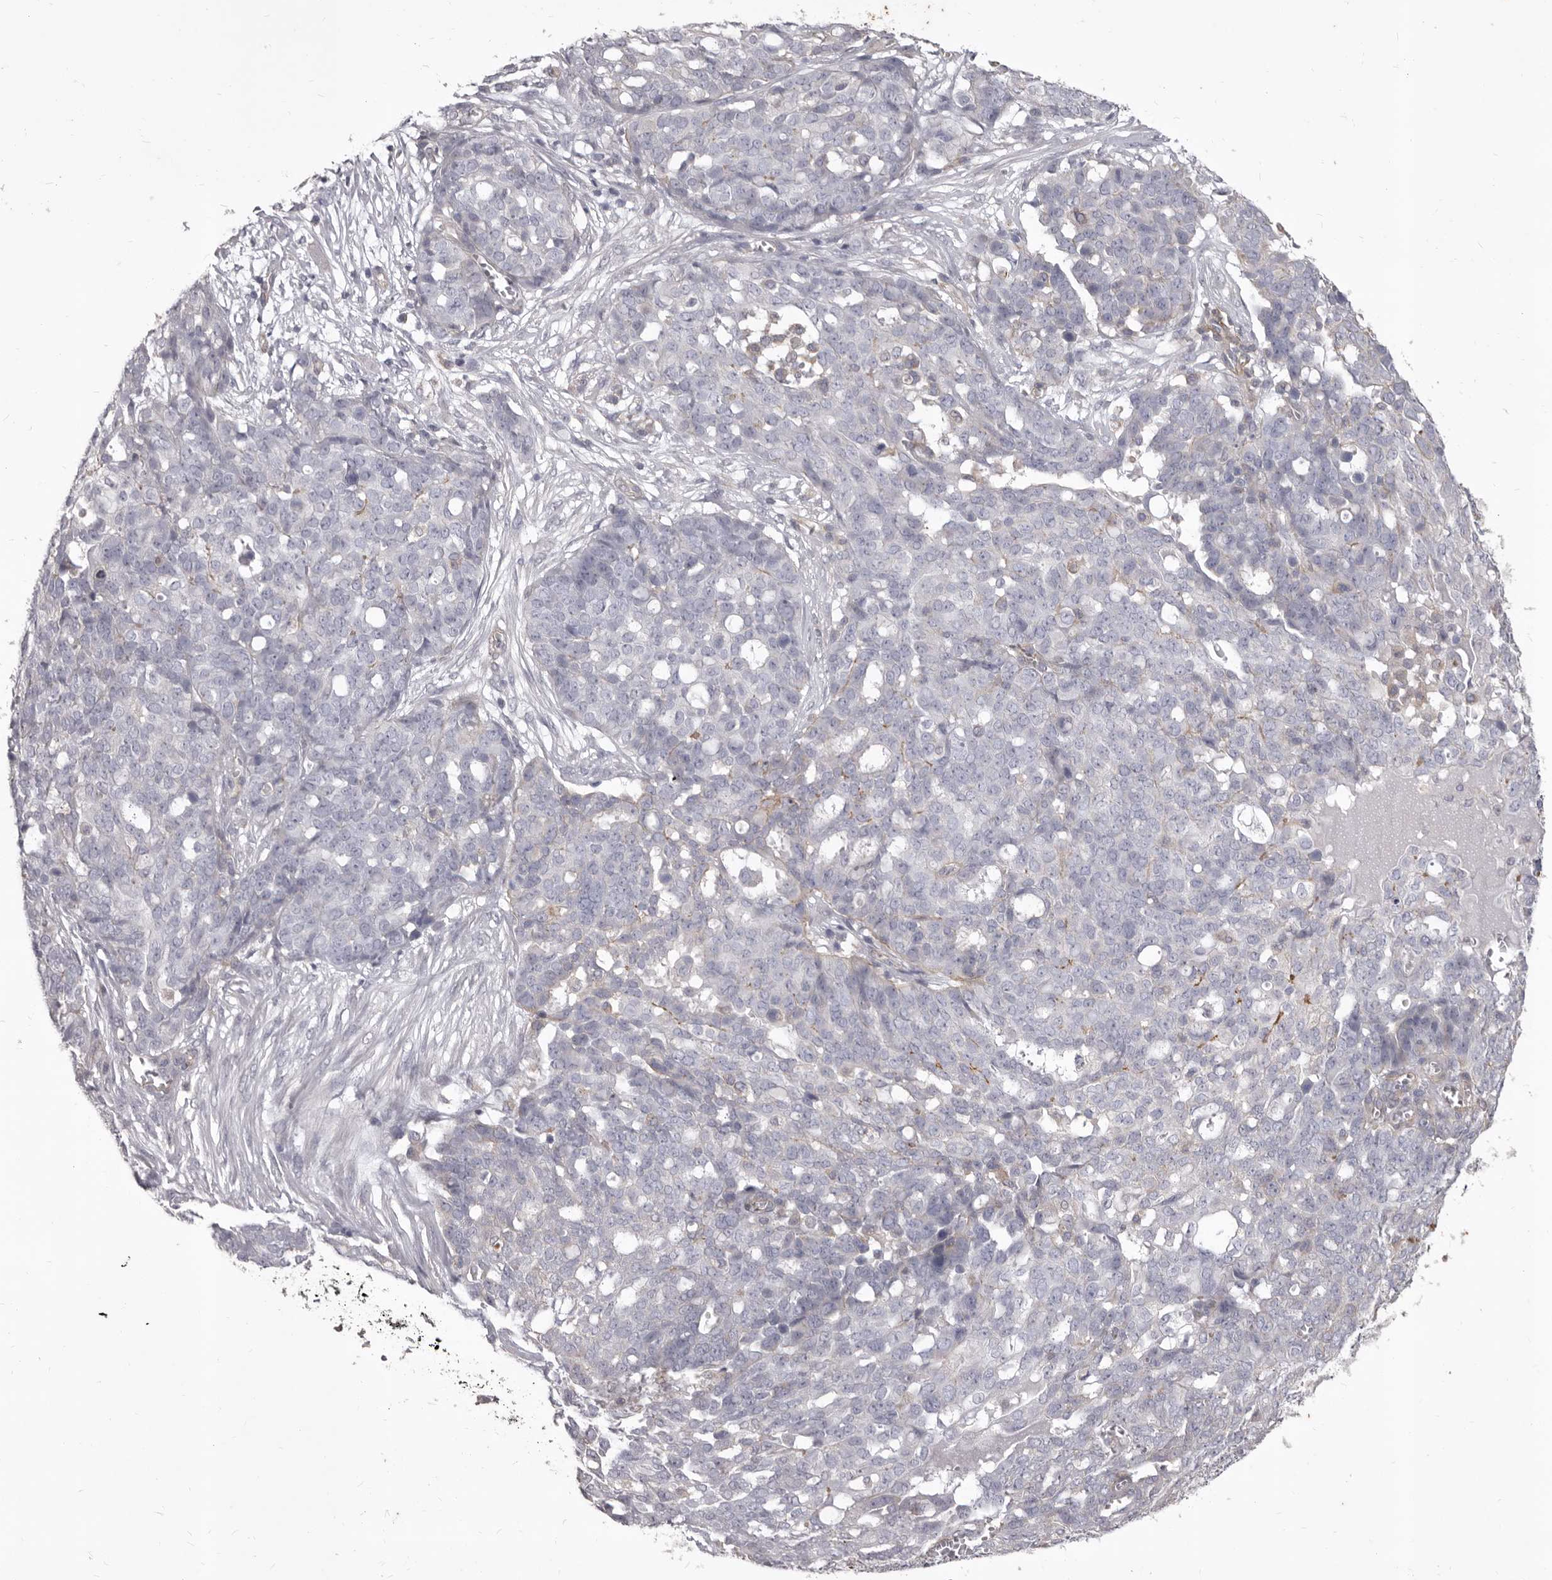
{"staining": {"intensity": "negative", "quantity": "none", "location": "none"}, "tissue": "ovarian cancer", "cell_type": "Tumor cells", "image_type": "cancer", "snomed": [{"axis": "morphology", "description": "Cystadenocarcinoma, serous, NOS"}, {"axis": "topography", "description": "Soft tissue"}, {"axis": "topography", "description": "Ovary"}], "caption": "Protein analysis of ovarian cancer reveals no significant staining in tumor cells.", "gene": "P2RX6", "patient": {"sex": "female", "age": 57}}